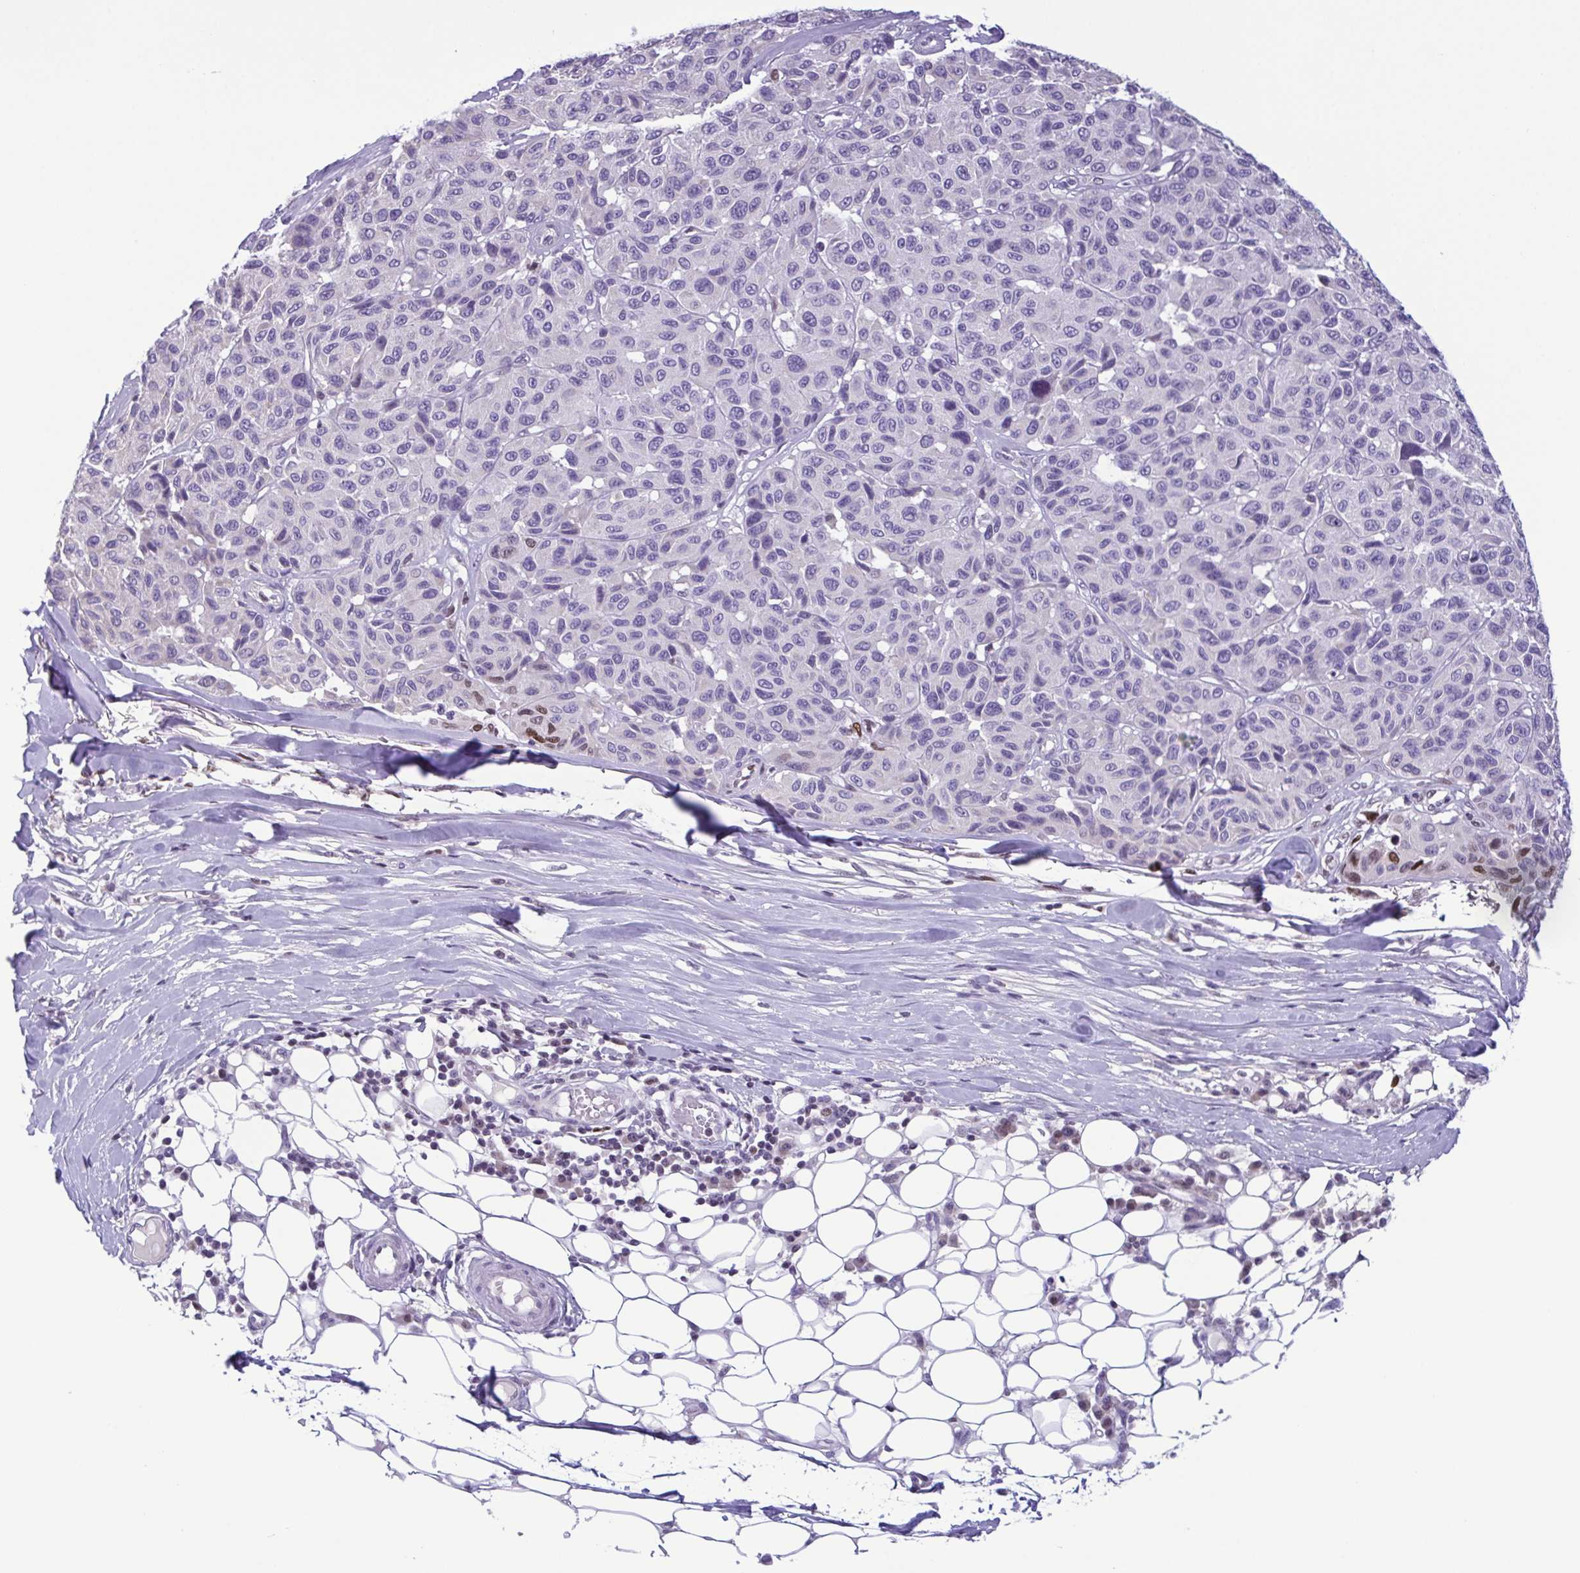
{"staining": {"intensity": "negative", "quantity": "none", "location": "none"}, "tissue": "melanoma", "cell_type": "Tumor cells", "image_type": "cancer", "snomed": [{"axis": "morphology", "description": "Malignant melanoma, NOS"}, {"axis": "topography", "description": "Skin"}], "caption": "Immunohistochemistry of human malignant melanoma shows no positivity in tumor cells.", "gene": "IRF1", "patient": {"sex": "female", "age": 66}}